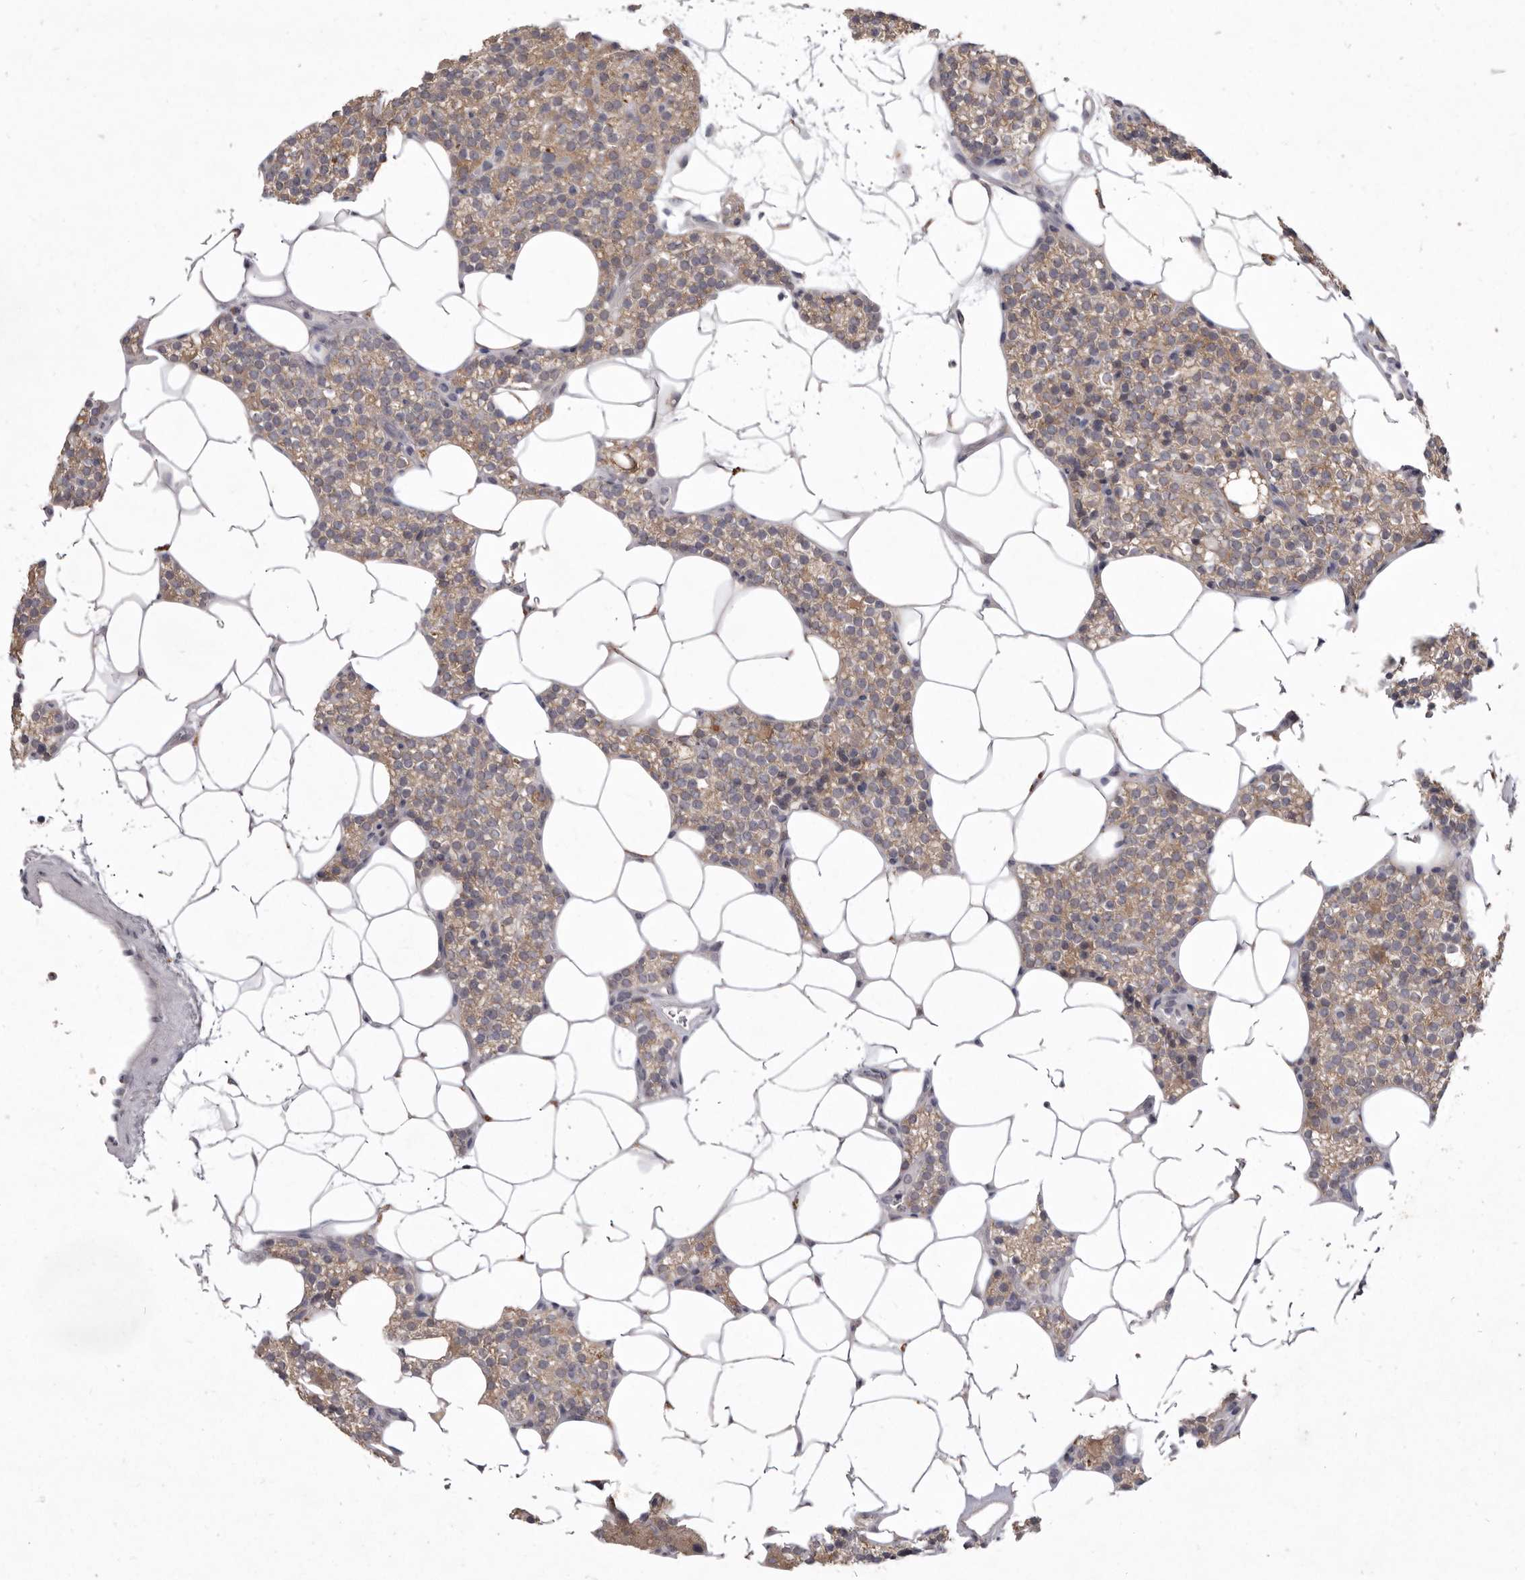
{"staining": {"intensity": "weak", "quantity": "25%-75%", "location": "cytoplasmic/membranous"}, "tissue": "parathyroid gland", "cell_type": "Glandular cells", "image_type": "normal", "snomed": [{"axis": "morphology", "description": "Normal tissue, NOS"}, {"axis": "topography", "description": "Parathyroid gland"}], "caption": "Brown immunohistochemical staining in unremarkable human parathyroid gland exhibits weak cytoplasmic/membranous positivity in about 25%-75% of glandular cells.", "gene": "P2RX6", "patient": {"sex": "female", "age": 56}}